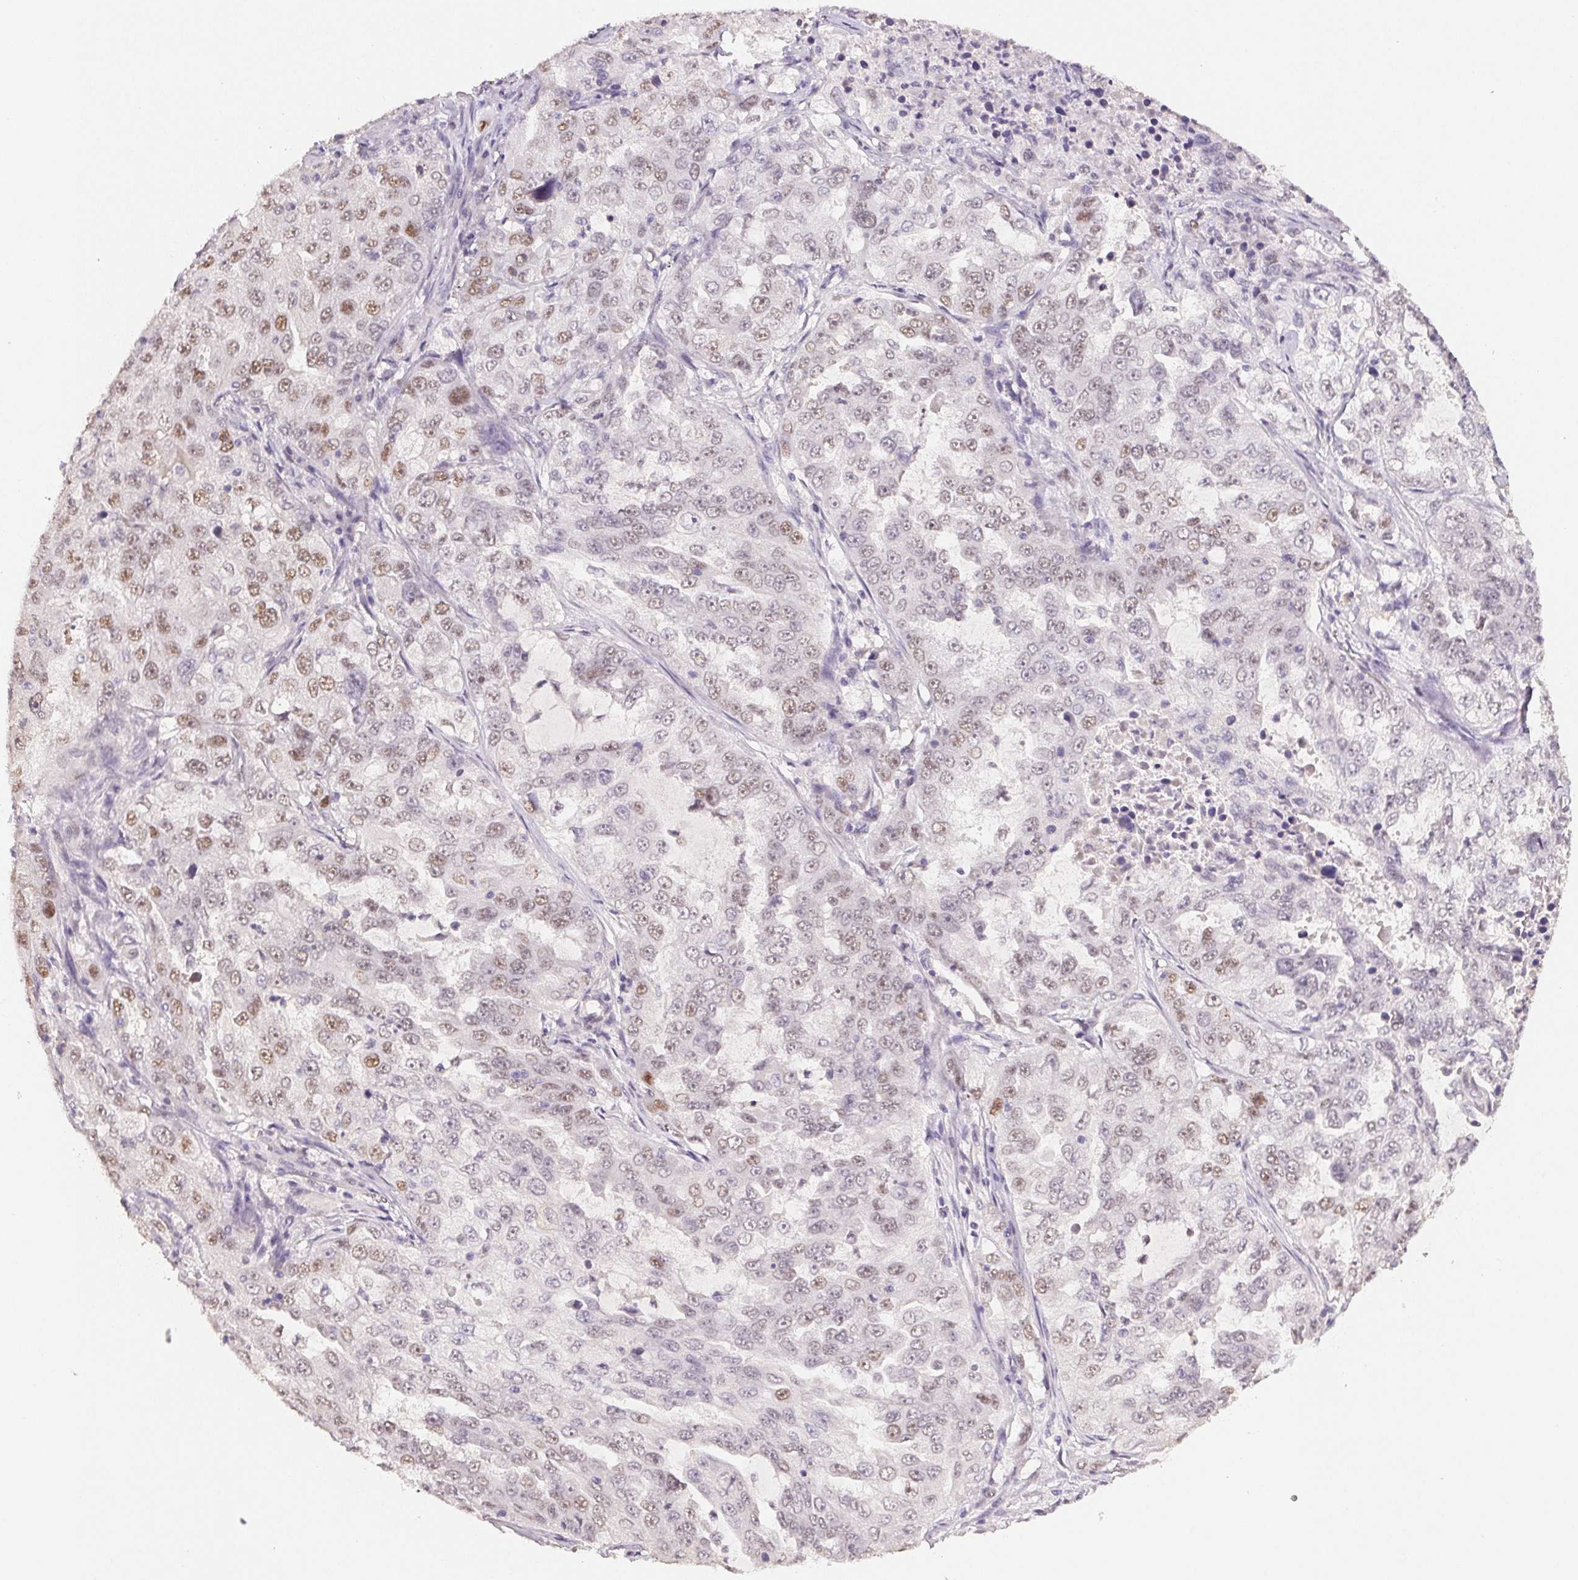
{"staining": {"intensity": "moderate", "quantity": "<25%", "location": "nuclear"}, "tissue": "lung cancer", "cell_type": "Tumor cells", "image_type": "cancer", "snomed": [{"axis": "morphology", "description": "Adenocarcinoma, NOS"}, {"axis": "topography", "description": "Lung"}], "caption": "Immunohistochemical staining of lung adenocarcinoma exhibits low levels of moderate nuclear expression in about <25% of tumor cells.", "gene": "POLR3G", "patient": {"sex": "female", "age": 61}}